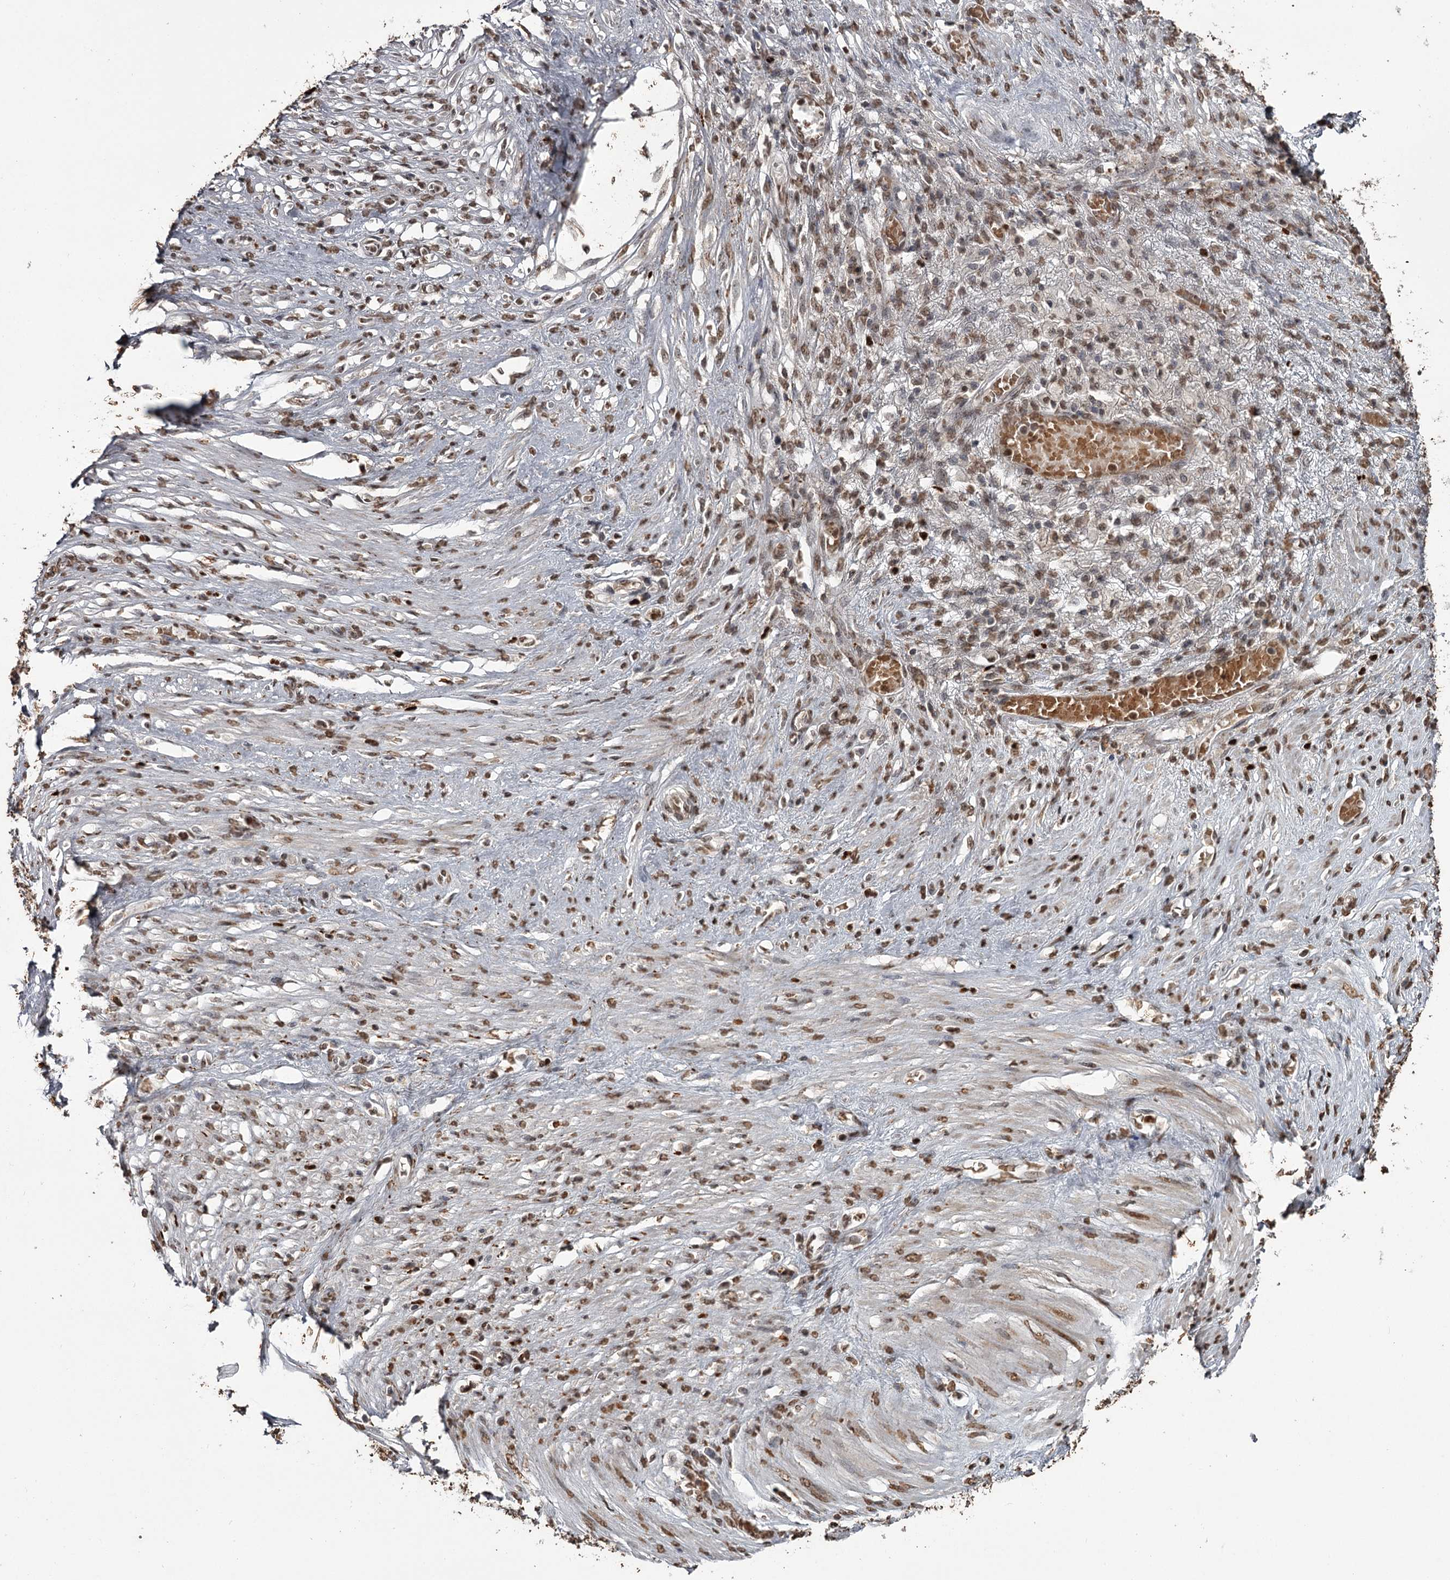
{"staining": {"intensity": "strong", "quantity": "25%-75%", "location": "nuclear"}, "tissue": "stomach cancer", "cell_type": "Tumor cells", "image_type": "cancer", "snomed": [{"axis": "morphology", "description": "Adenocarcinoma, NOS"}, {"axis": "morphology", "description": "Adenocarcinoma, High grade"}, {"axis": "topography", "description": "Stomach, upper"}, {"axis": "topography", "description": "Stomach, lower"}], "caption": "Tumor cells display high levels of strong nuclear positivity in approximately 25%-75% of cells in human stomach cancer (adenocarcinoma).", "gene": "THYN1", "patient": {"sex": "female", "age": 65}}